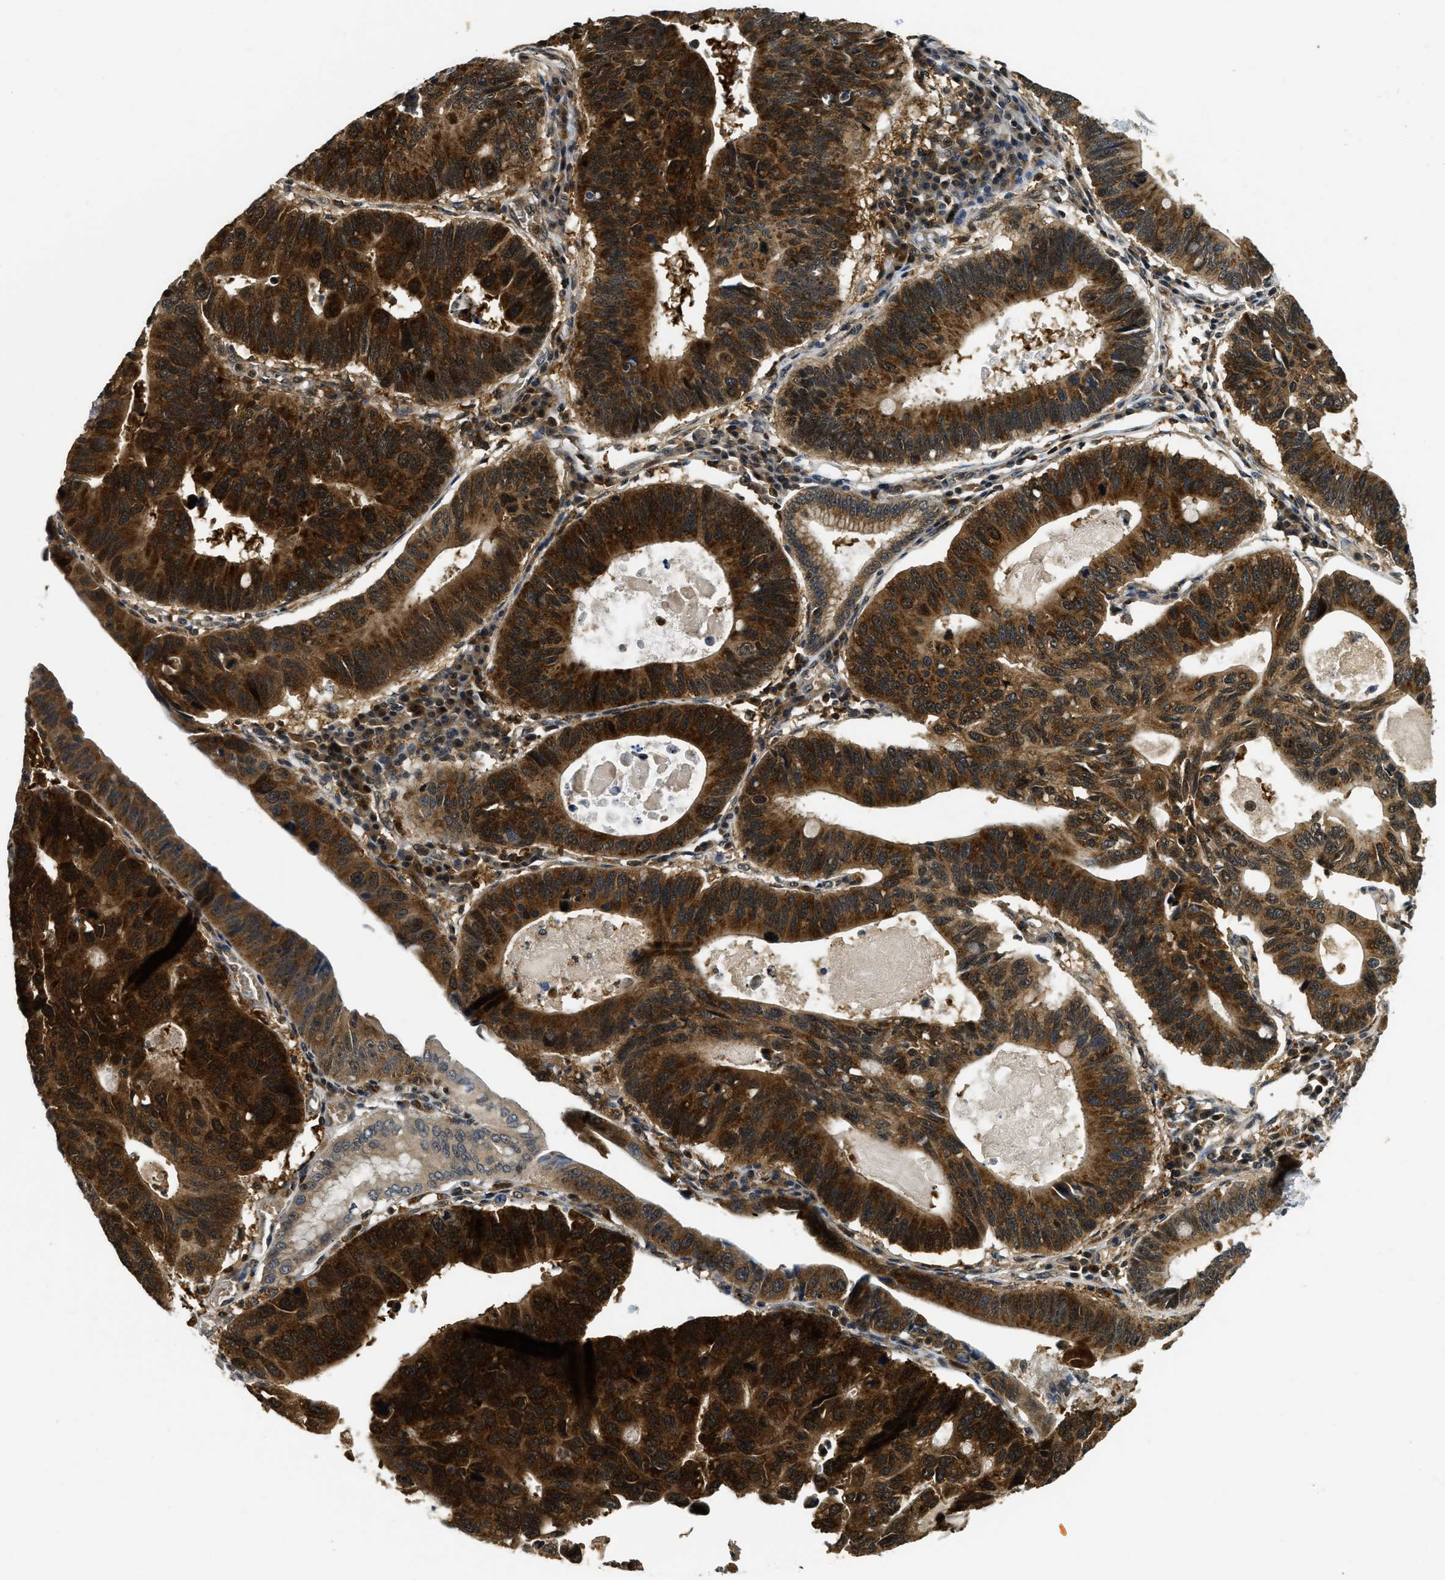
{"staining": {"intensity": "strong", "quantity": ">75%", "location": "cytoplasmic/membranous"}, "tissue": "stomach cancer", "cell_type": "Tumor cells", "image_type": "cancer", "snomed": [{"axis": "morphology", "description": "Adenocarcinoma, NOS"}, {"axis": "topography", "description": "Stomach"}], "caption": "Protein expression analysis of stomach cancer (adenocarcinoma) exhibits strong cytoplasmic/membranous staining in about >75% of tumor cells.", "gene": "ADSL", "patient": {"sex": "male", "age": 59}}